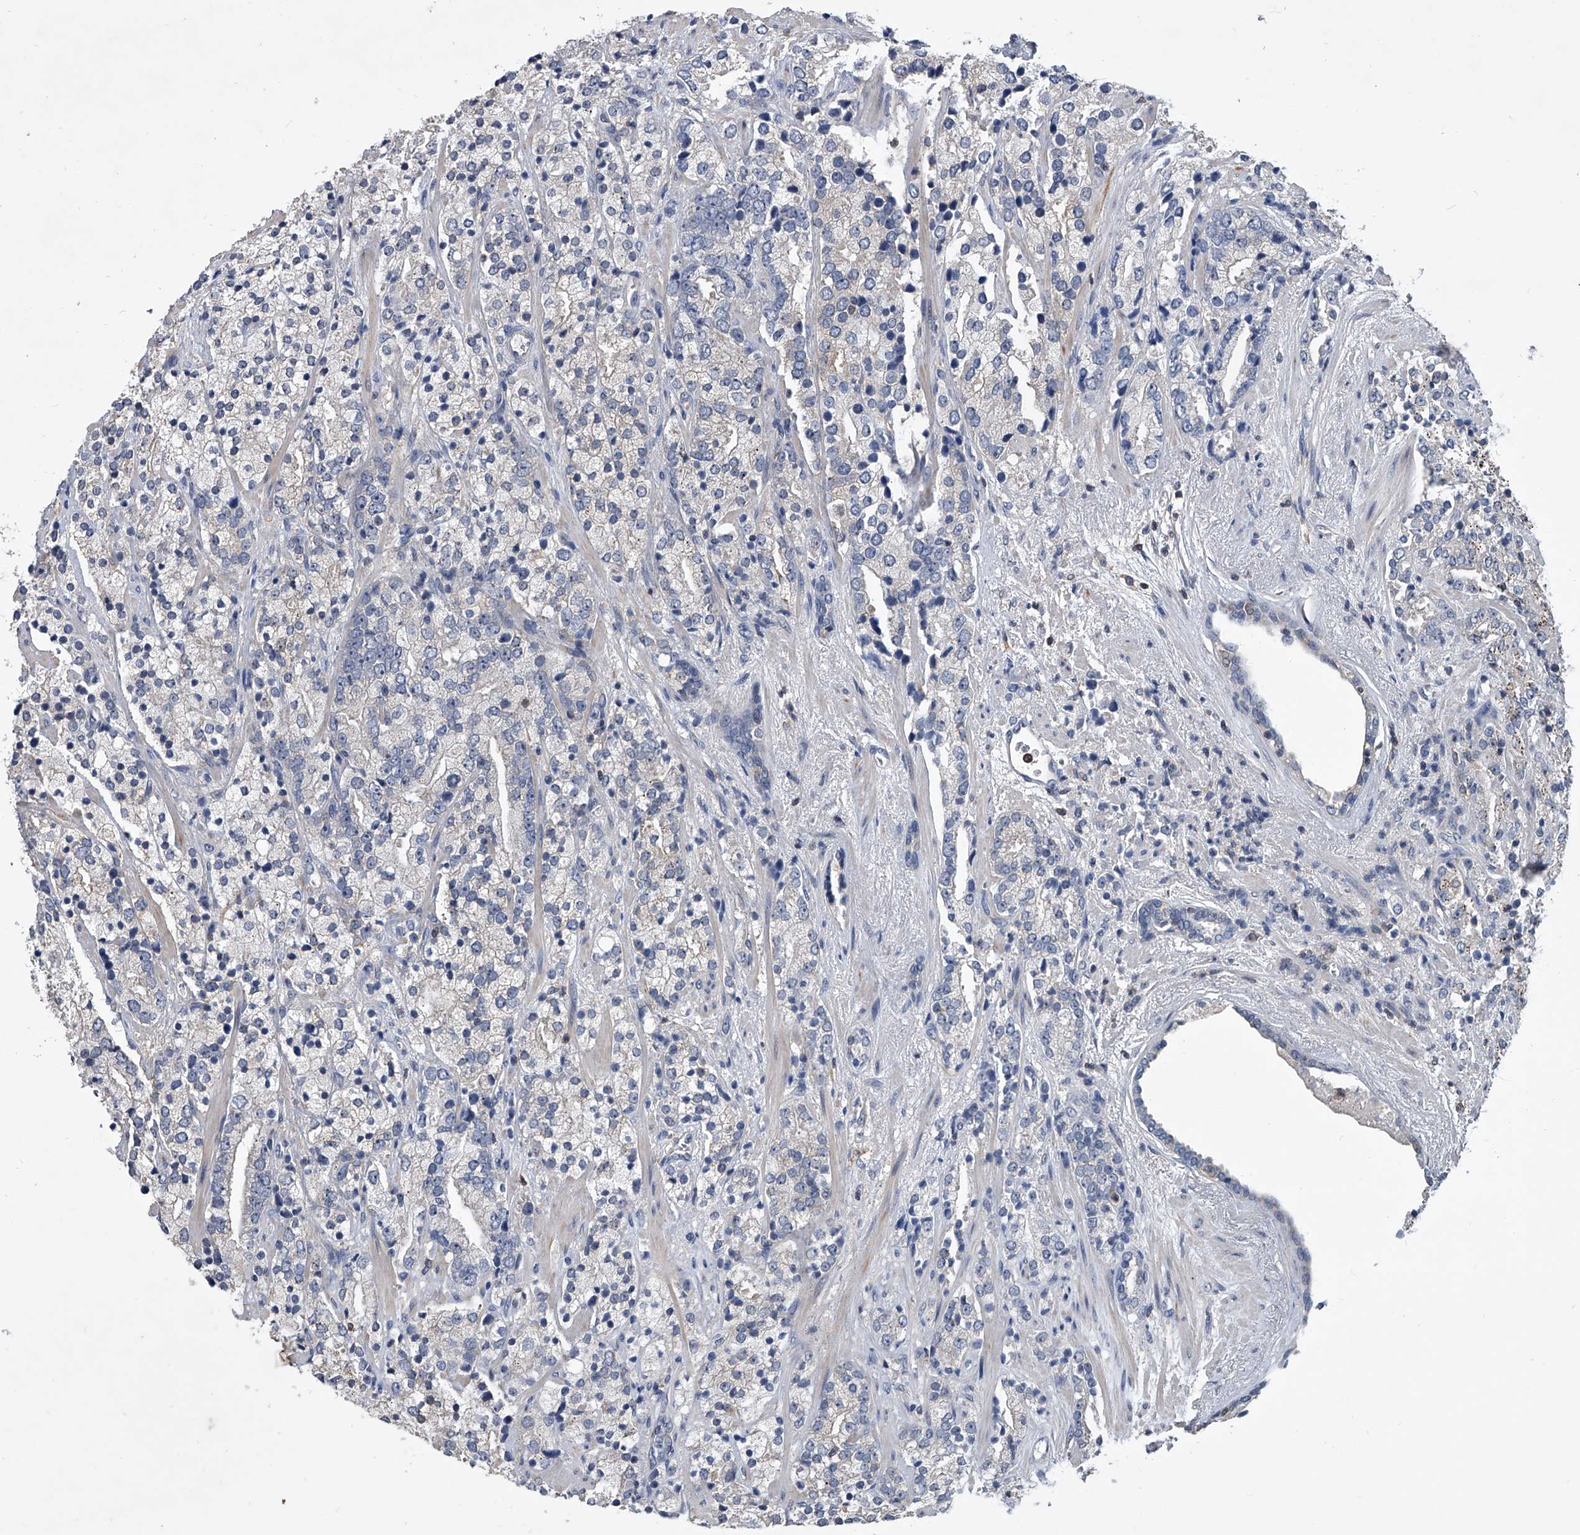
{"staining": {"intensity": "negative", "quantity": "none", "location": "none"}, "tissue": "prostate cancer", "cell_type": "Tumor cells", "image_type": "cancer", "snomed": [{"axis": "morphology", "description": "Adenocarcinoma, High grade"}, {"axis": "topography", "description": "Prostate"}], "caption": "An IHC image of prostate cancer is shown. There is no staining in tumor cells of prostate cancer. The staining is performed using DAB brown chromogen with nuclei counter-stained in using hematoxylin.", "gene": "MAP4K3", "patient": {"sex": "male", "age": 71}}